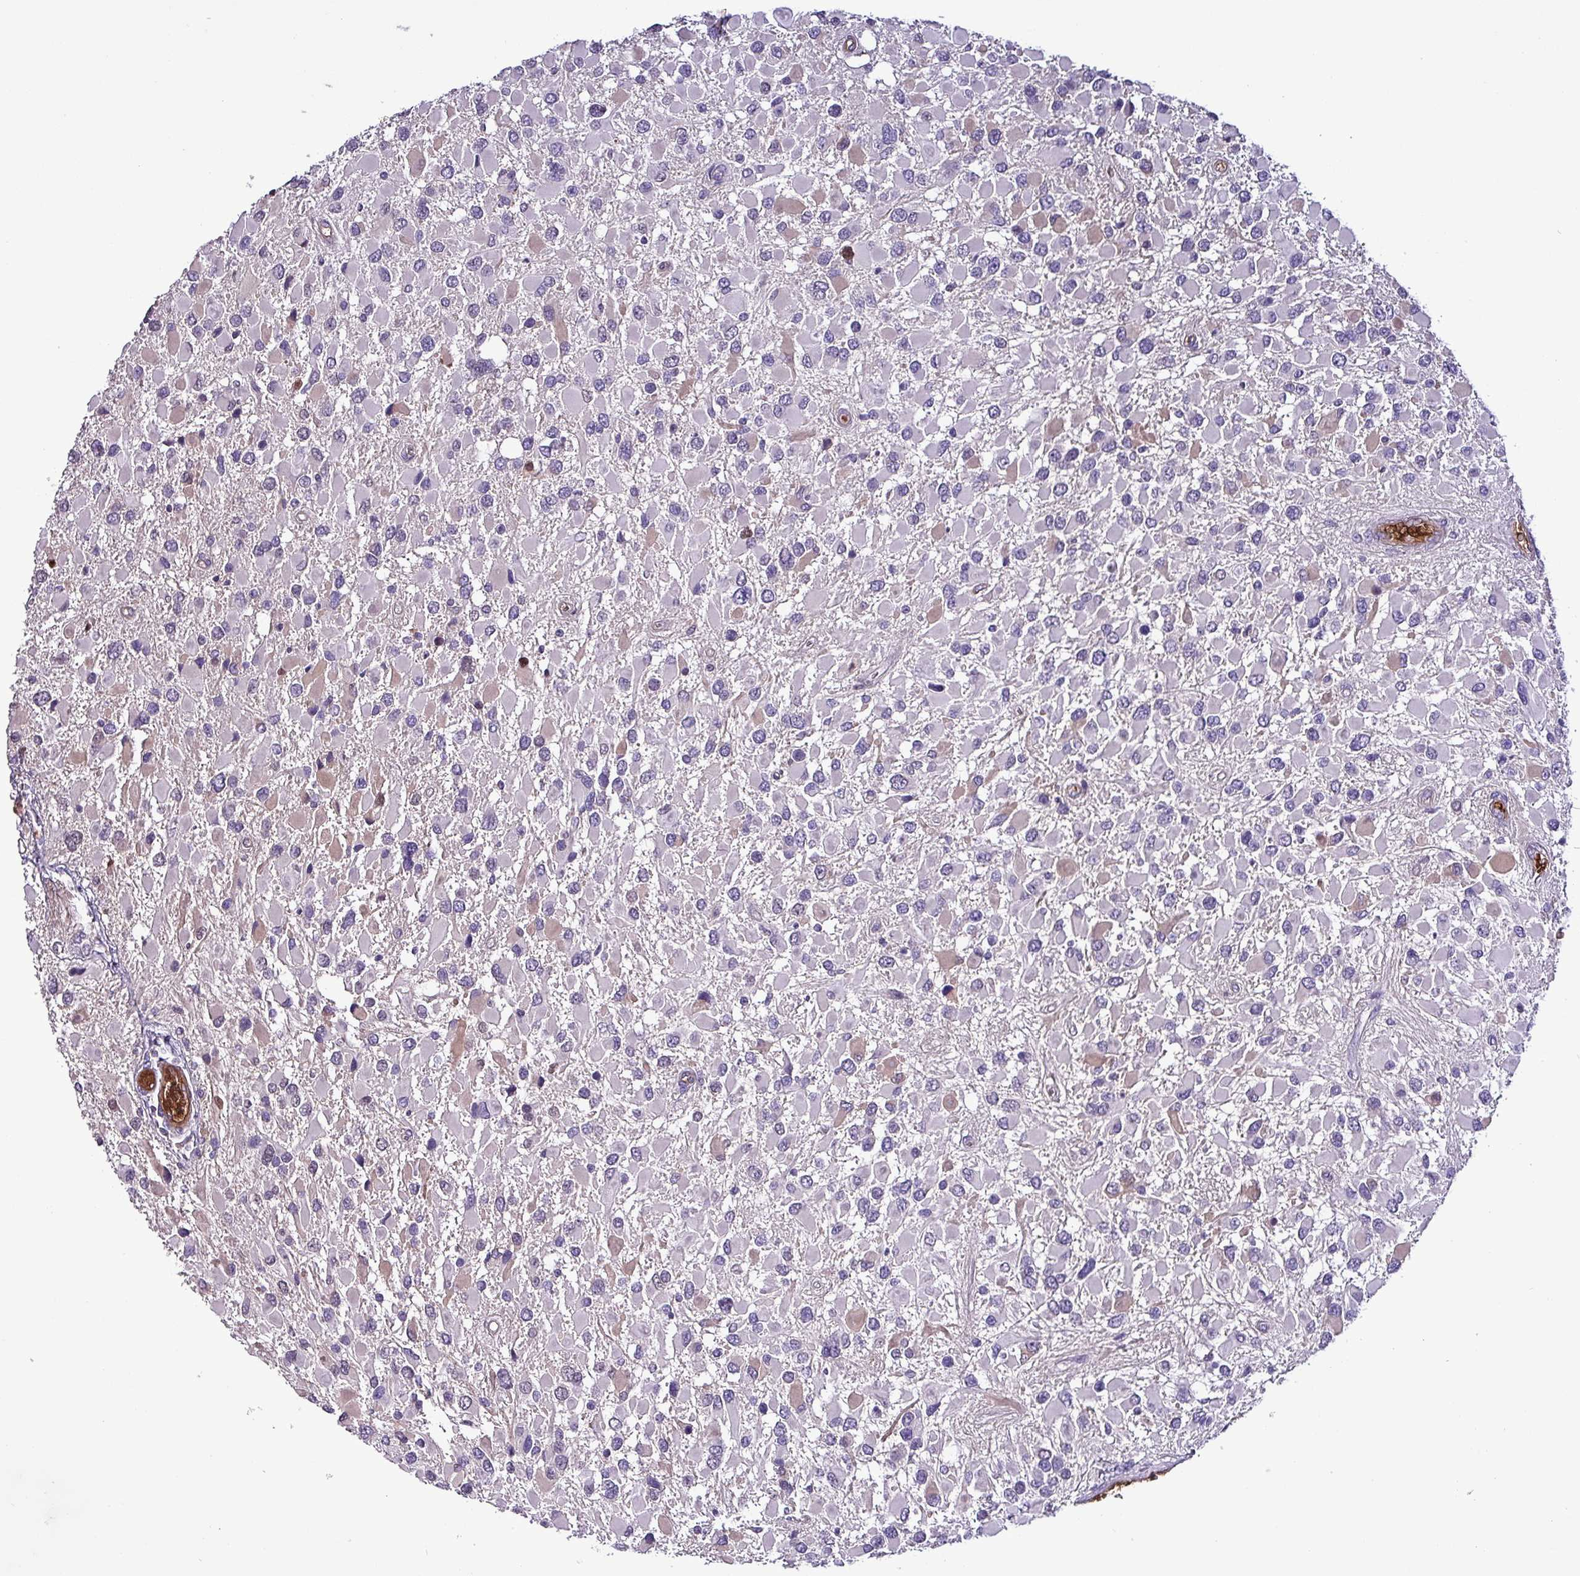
{"staining": {"intensity": "weak", "quantity": "25%-75%", "location": "cytoplasmic/membranous"}, "tissue": "glioma", "cell_type": "Tumor cells", "image_type": "cancer", "snomed": [{"axis": "morphology", "description": "Glioma, malignant, High grade"}, {"axis": "topography", "description": "Brain"}], "caption": "Malignant glioma (high-grade) stained with DAB immunohistochemistry (IHC) demonstrates low levels of weak cytoplasmic/membranous staining in approximately 25%-75% of tumor cells. Nuclei are stained in blue.", "gene": "HP", "patient": {"sex": "male", "age": 53}}